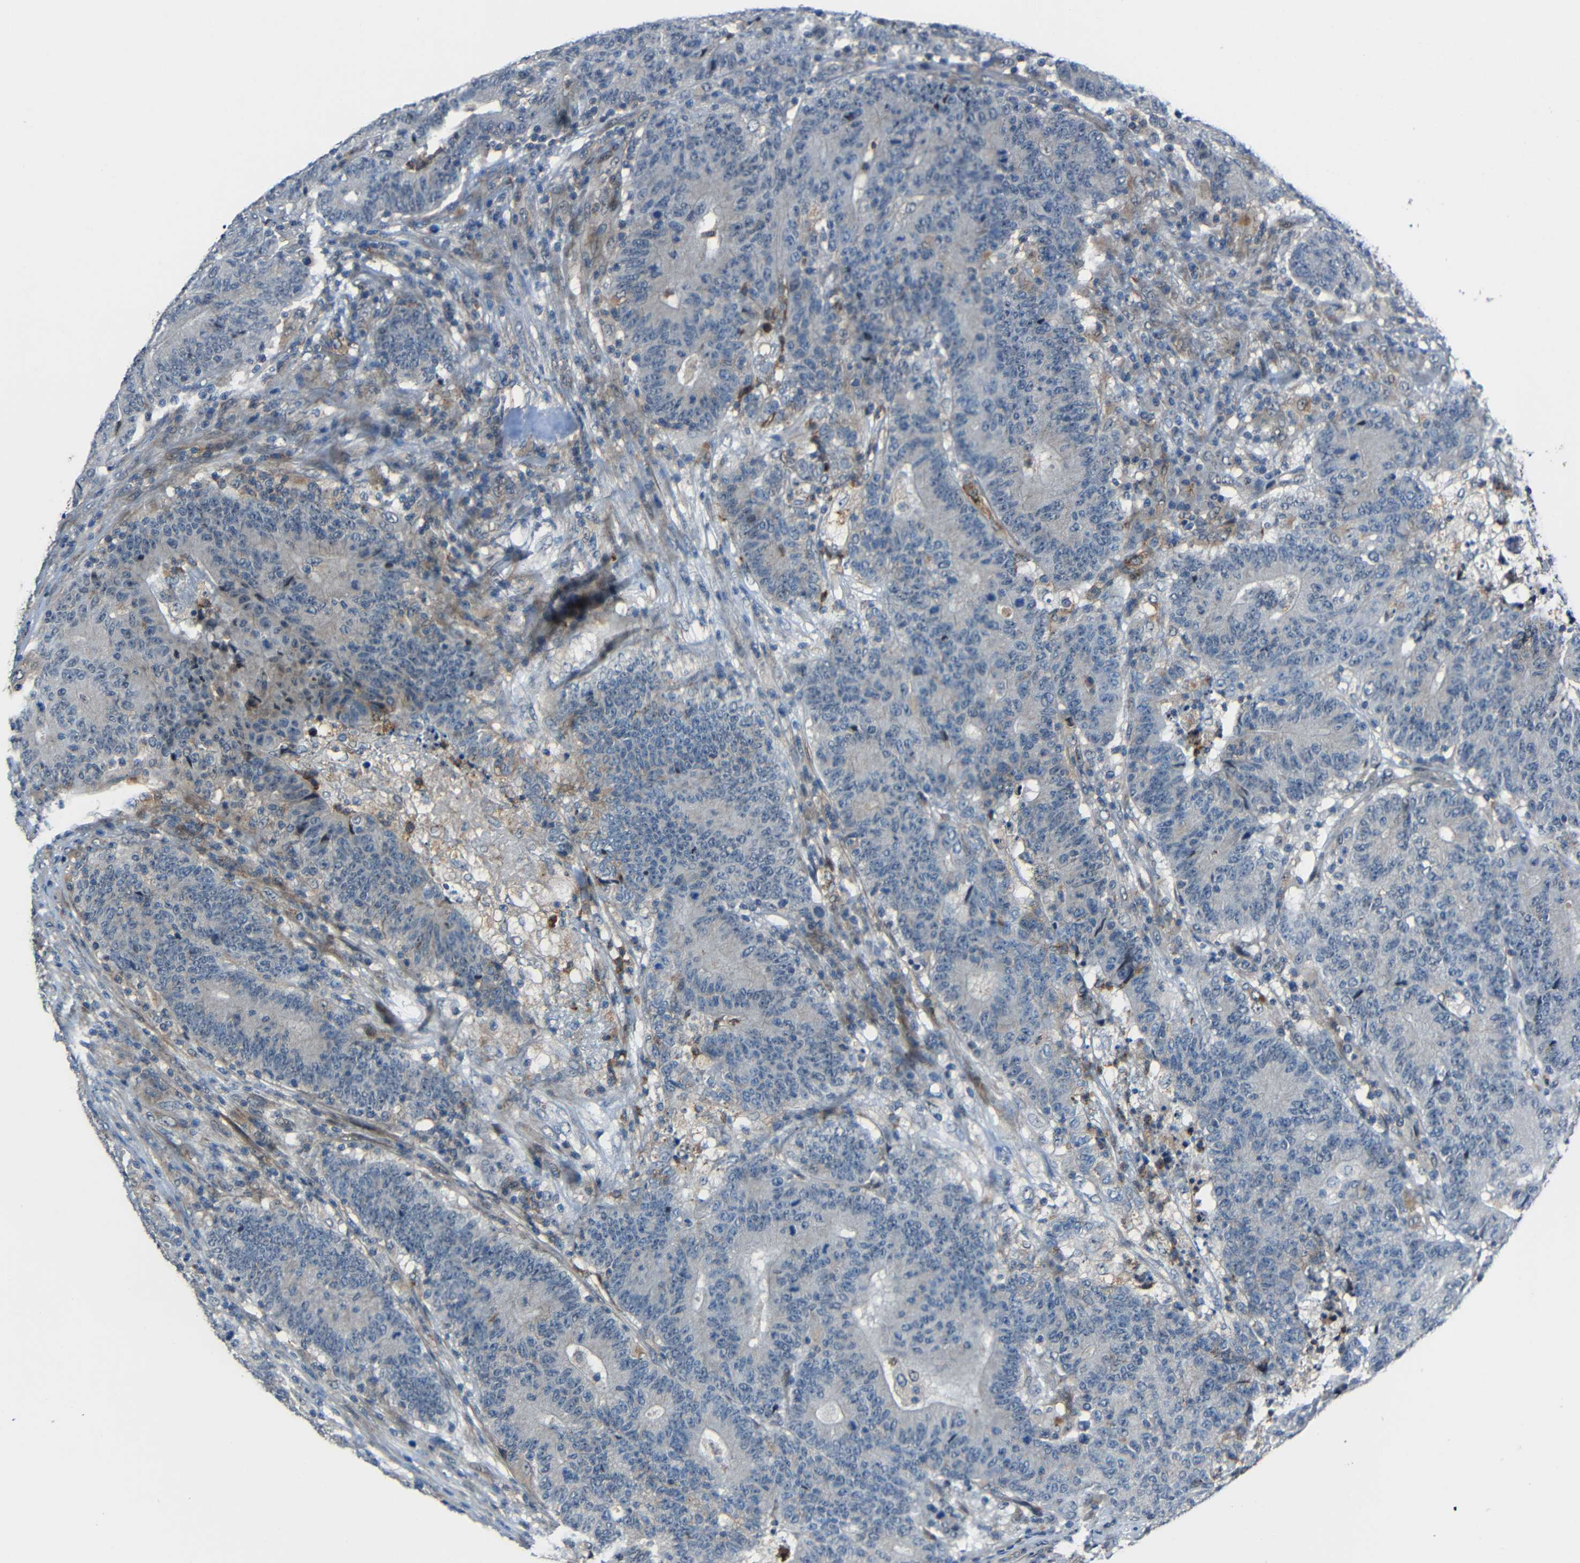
{"staining": {"intensity": "negative", "quantity": "none", "location": "none"}, "tissue": "colorectal cancer", "cell_type": "Tumor cells", "image_type": "cancer", "snomed": [{"axis": "morphology", "description": "Normal tissue, NOS"}, {"axis": "morphology", "description": "Adenocarcinoma, NOS"}, {"axis": "topography", "description": "Colon"}], "caption": "DAB (3,3'-diaminobenzidine) immunohistochemical staining of colorectal cancer (adenocarcinoma) reveals no significant expression in tumor cells.", "gene": "DNAJC5", "patient": {"sex": "female", "age": 75}}